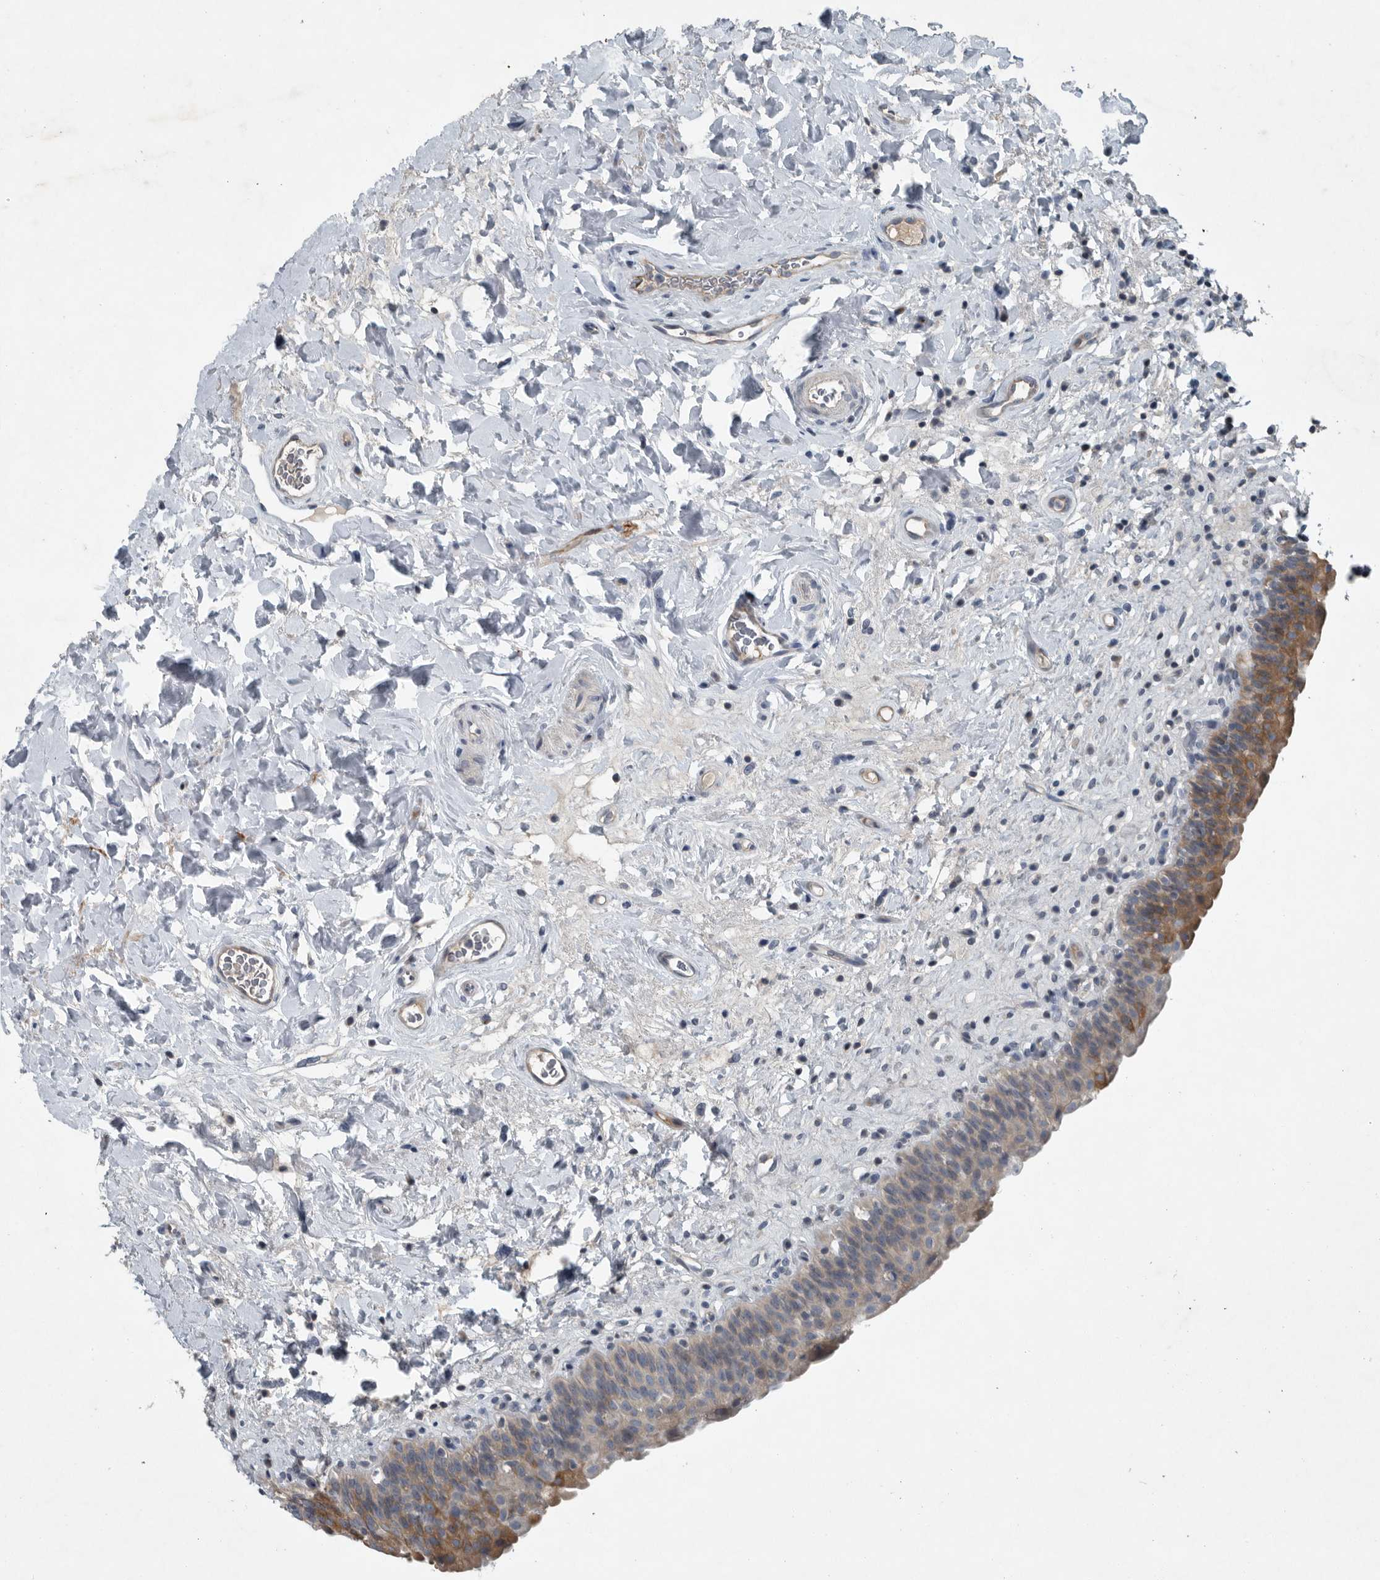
{"staining": {"intensity": "moderate", "quantity": "25%-75%", "location": "cytoplasmic/membranous"}, "tissue": "urinary bladder", "cell_type": "Urothelial cells", "image_type": "normal", "snomed": [{"axis": "morphology", "description": "Normal tissue, NOS"}, {"axis": "topography", "description": "Urinary bladder"}], "caption": "This is a histology image of IHC staining of benign urinary bladder, which shows moderate positivity in the cytoplasmic/membranous of urothelial cells.", "gene": "MPP3", "patient": {"sex": "male", "age": 83}}